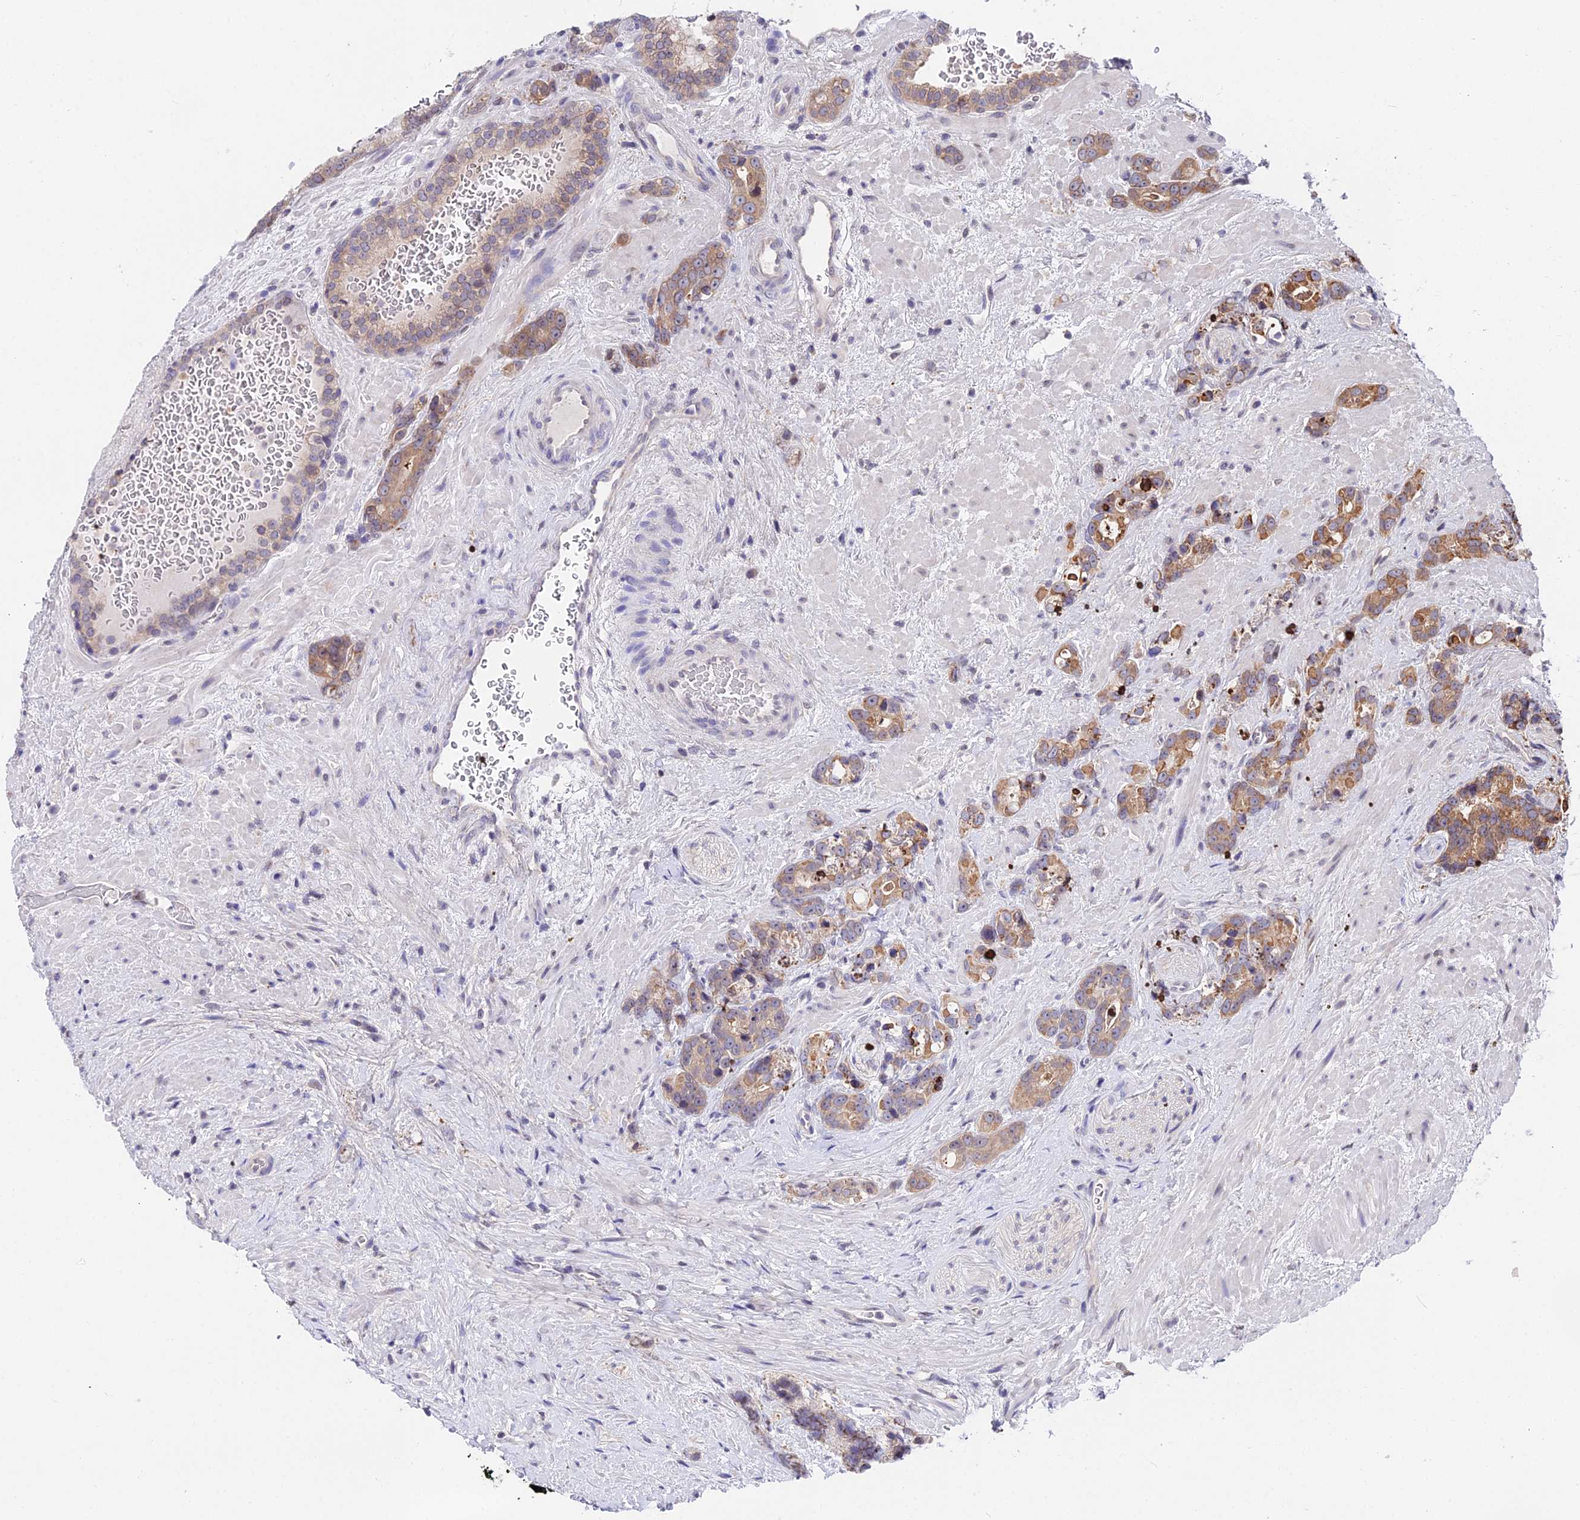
{"staining": {"intensity": "moderate", "quantity": ">75%", "location": "cytoplasmic/membranous"}, "tissue": "prostate cancer", "cell_type": "Tumor cells", "image_type": "cancer", "snomed": [{"axis": "morphology", "description": "Adenocarcinoma, High grade"}, {"axis": "topography", "description": "Prostate"}], "caption": "The image shows staining of prostate cancer (adenocarcinoma (high-grade)), revealing moderate cytoplasmic/membranous protein staining (brown color) within tumor cells. Using DAB (3,3'-diaminobenzidine) (brown) and hematoxylin (blue) stains, captured at high magnification using brightfield microscopy.", "gene": "INPP4A", "patient": {"sex": "male", "age": 74}}